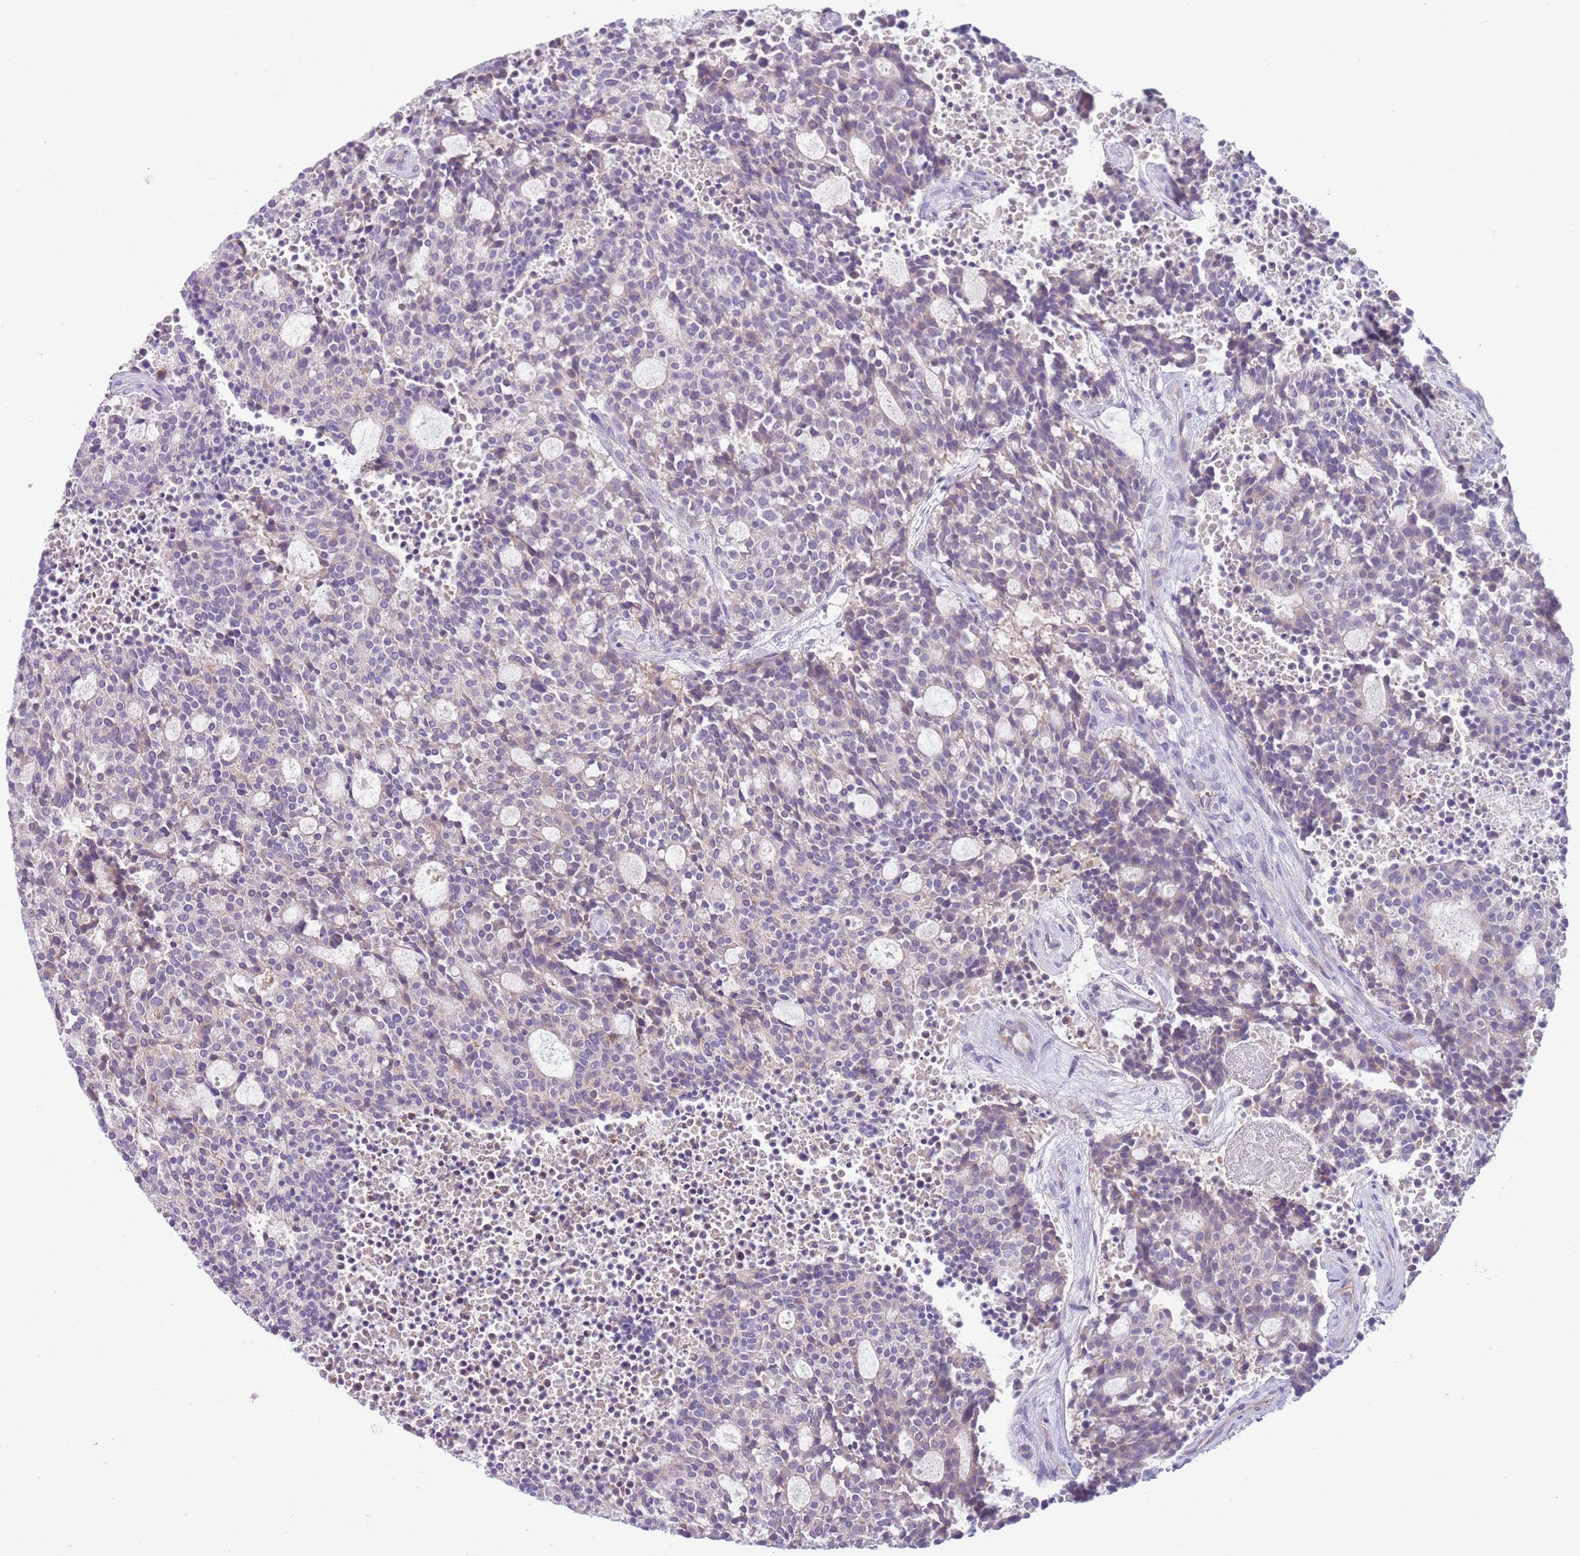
{"staining": {"intensity": "negative", "quantity": "none", "location": "none"}, "tissue": "carcinoid", "cell_type": "Tumor cells", "image_type": "cancer", "snomed": [{"axis": "morphology", "description": "Carcinoid, malignant, NOS"}, {"axis": "topography", "description": "Pancreas"}], "caption": "This is a micrograph of immunohistochemistry staining of malignant carcinoid, which shows no positivity in tumor cells. (DAB (3,3'-diaminobenzidine) immunohistochemistry, high magnification).", "gene": "CFH", "patient": {"sex": "female", "age": 54}}